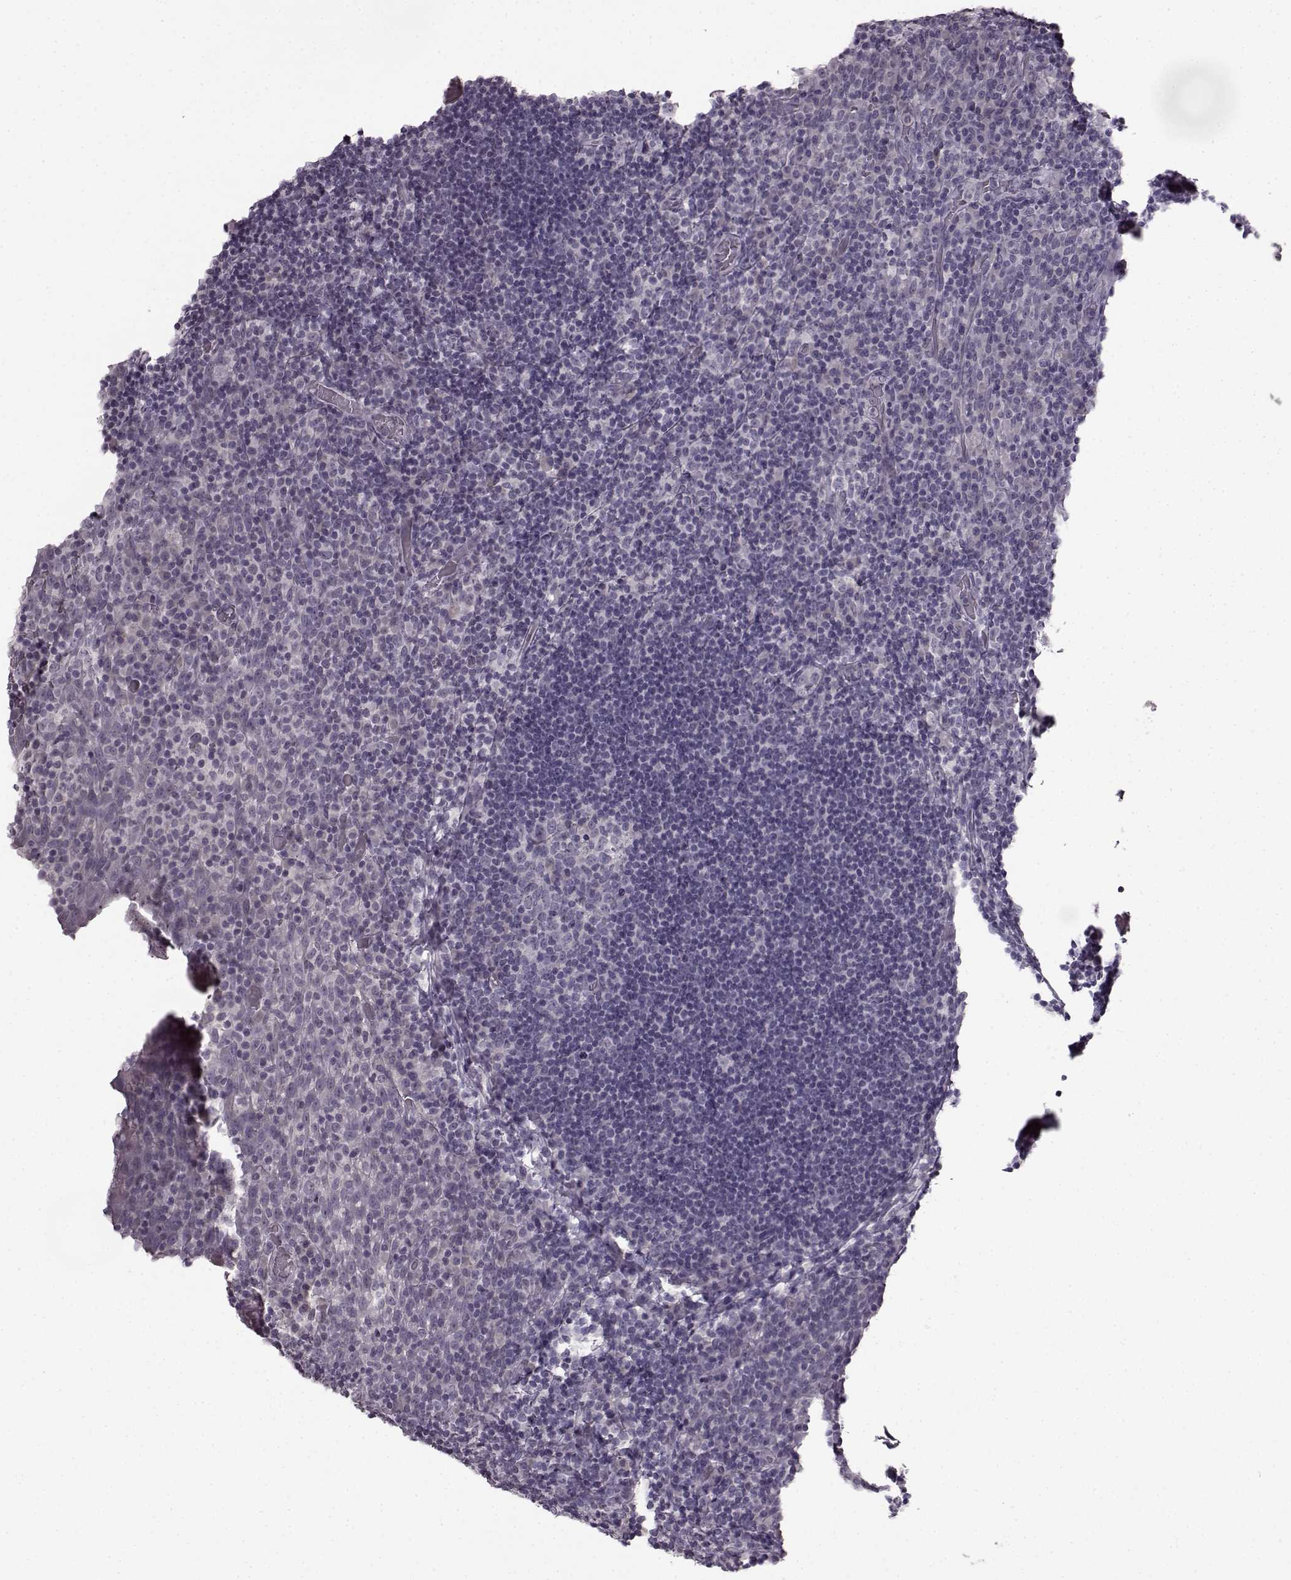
{"staining": {"intensity": "negative", "quantity": "none", "location": "none"}, "tissue": "tonsil", "cell_type": "Germinal center cells", "image_type": "normal", "snomed": [{"axis": "morphology", "description": "Normal tissue, NOS"}, {"axis": "topography", "description": "Tonsil"}], "caption": "Immunohistochemistry (IHC) of benign human tonsil shows no expression in germinal center cells. Nuclei are stained in blue.", "gene": "LHB", "patient": {"sex": "male", "age": 17}}